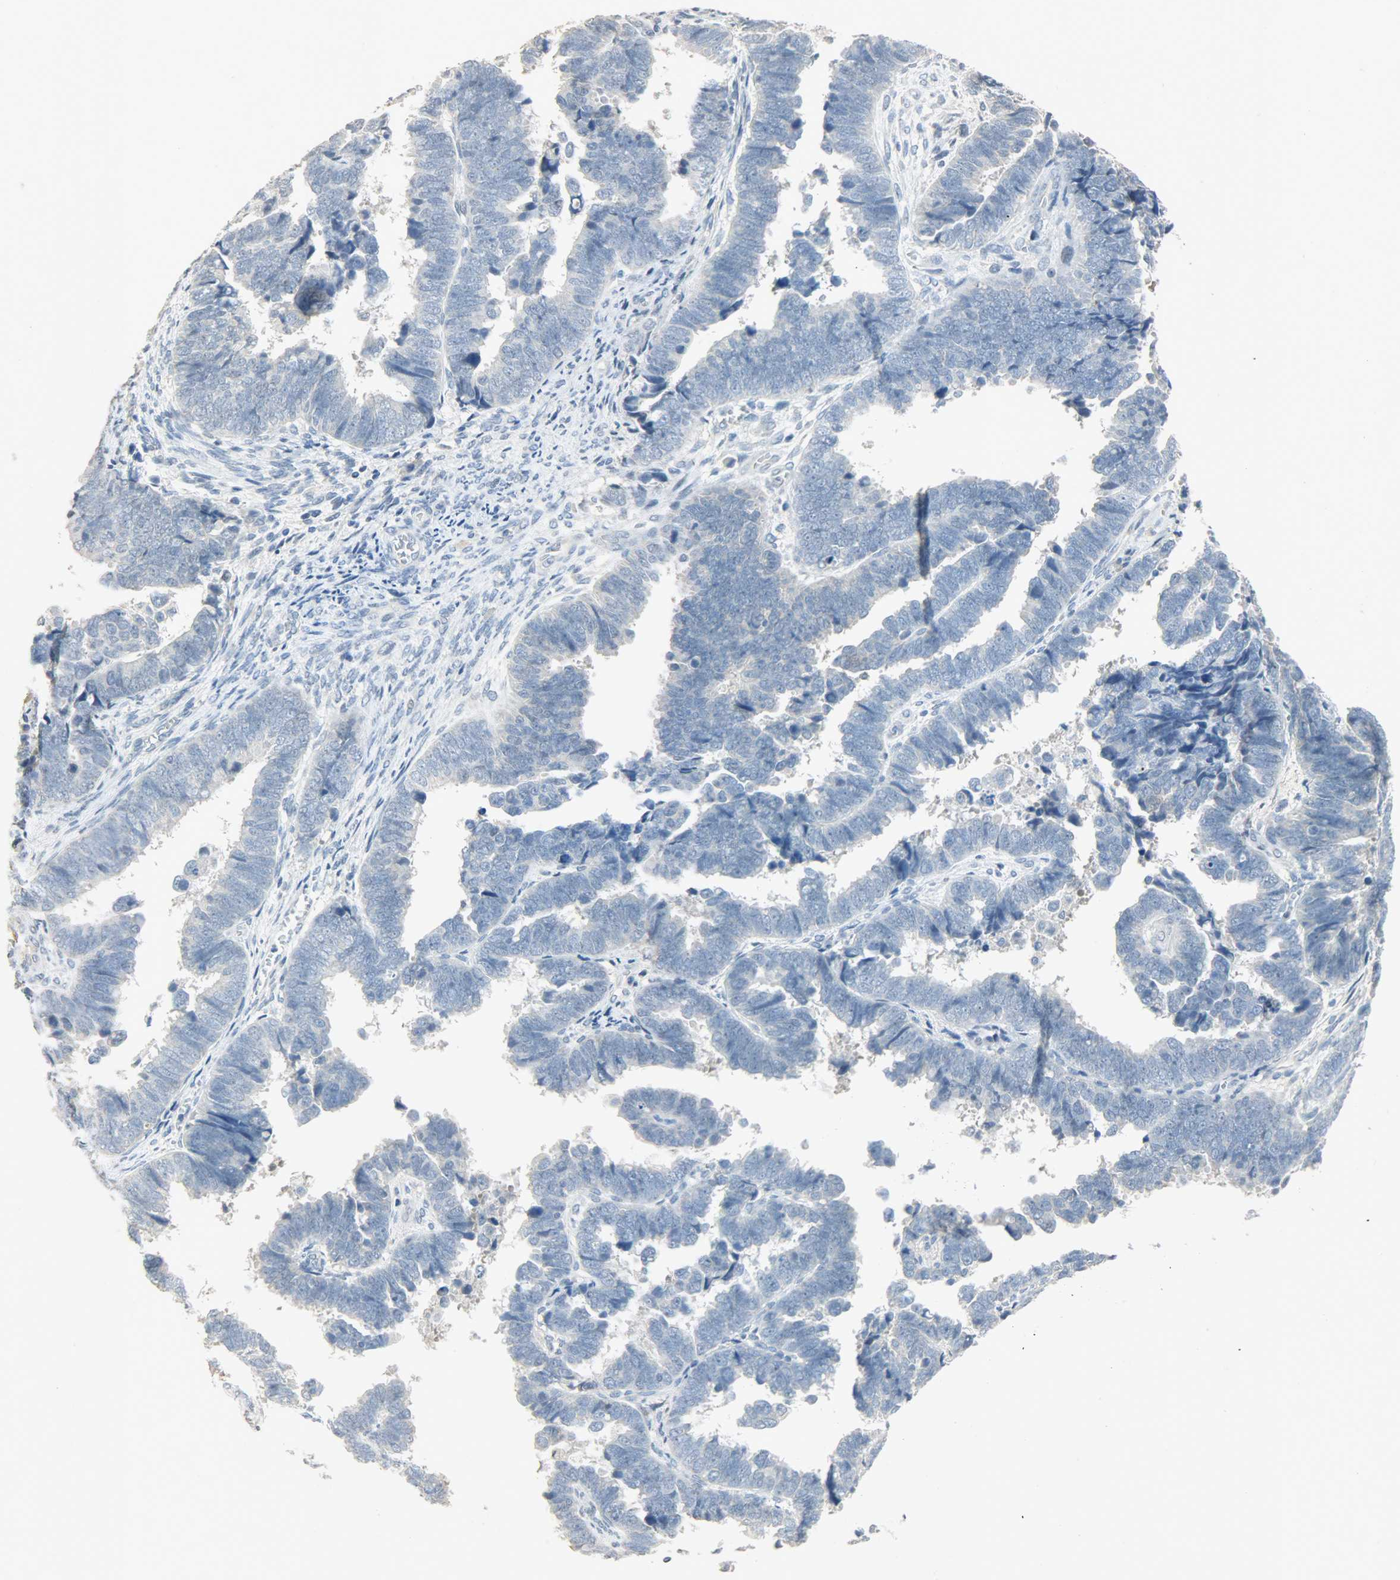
{"staining": {"intensity": "negative", "quantity": "none", "location": "none"}, "tissue": "endometrial cancer", "cell_type": "Tumor cells", "image_type": "cancer", "snomed": [{"axis": "morphology", "description": "Adenocarcinoma, NOS"}, {"axis": "topography", "description": "Endometrium"}], "caption": "The micrograph displays no staining of tumor cells in endometrial cancer.", "gene": "DNAJB6", "patient": {"sex": "female", "age": 75}}